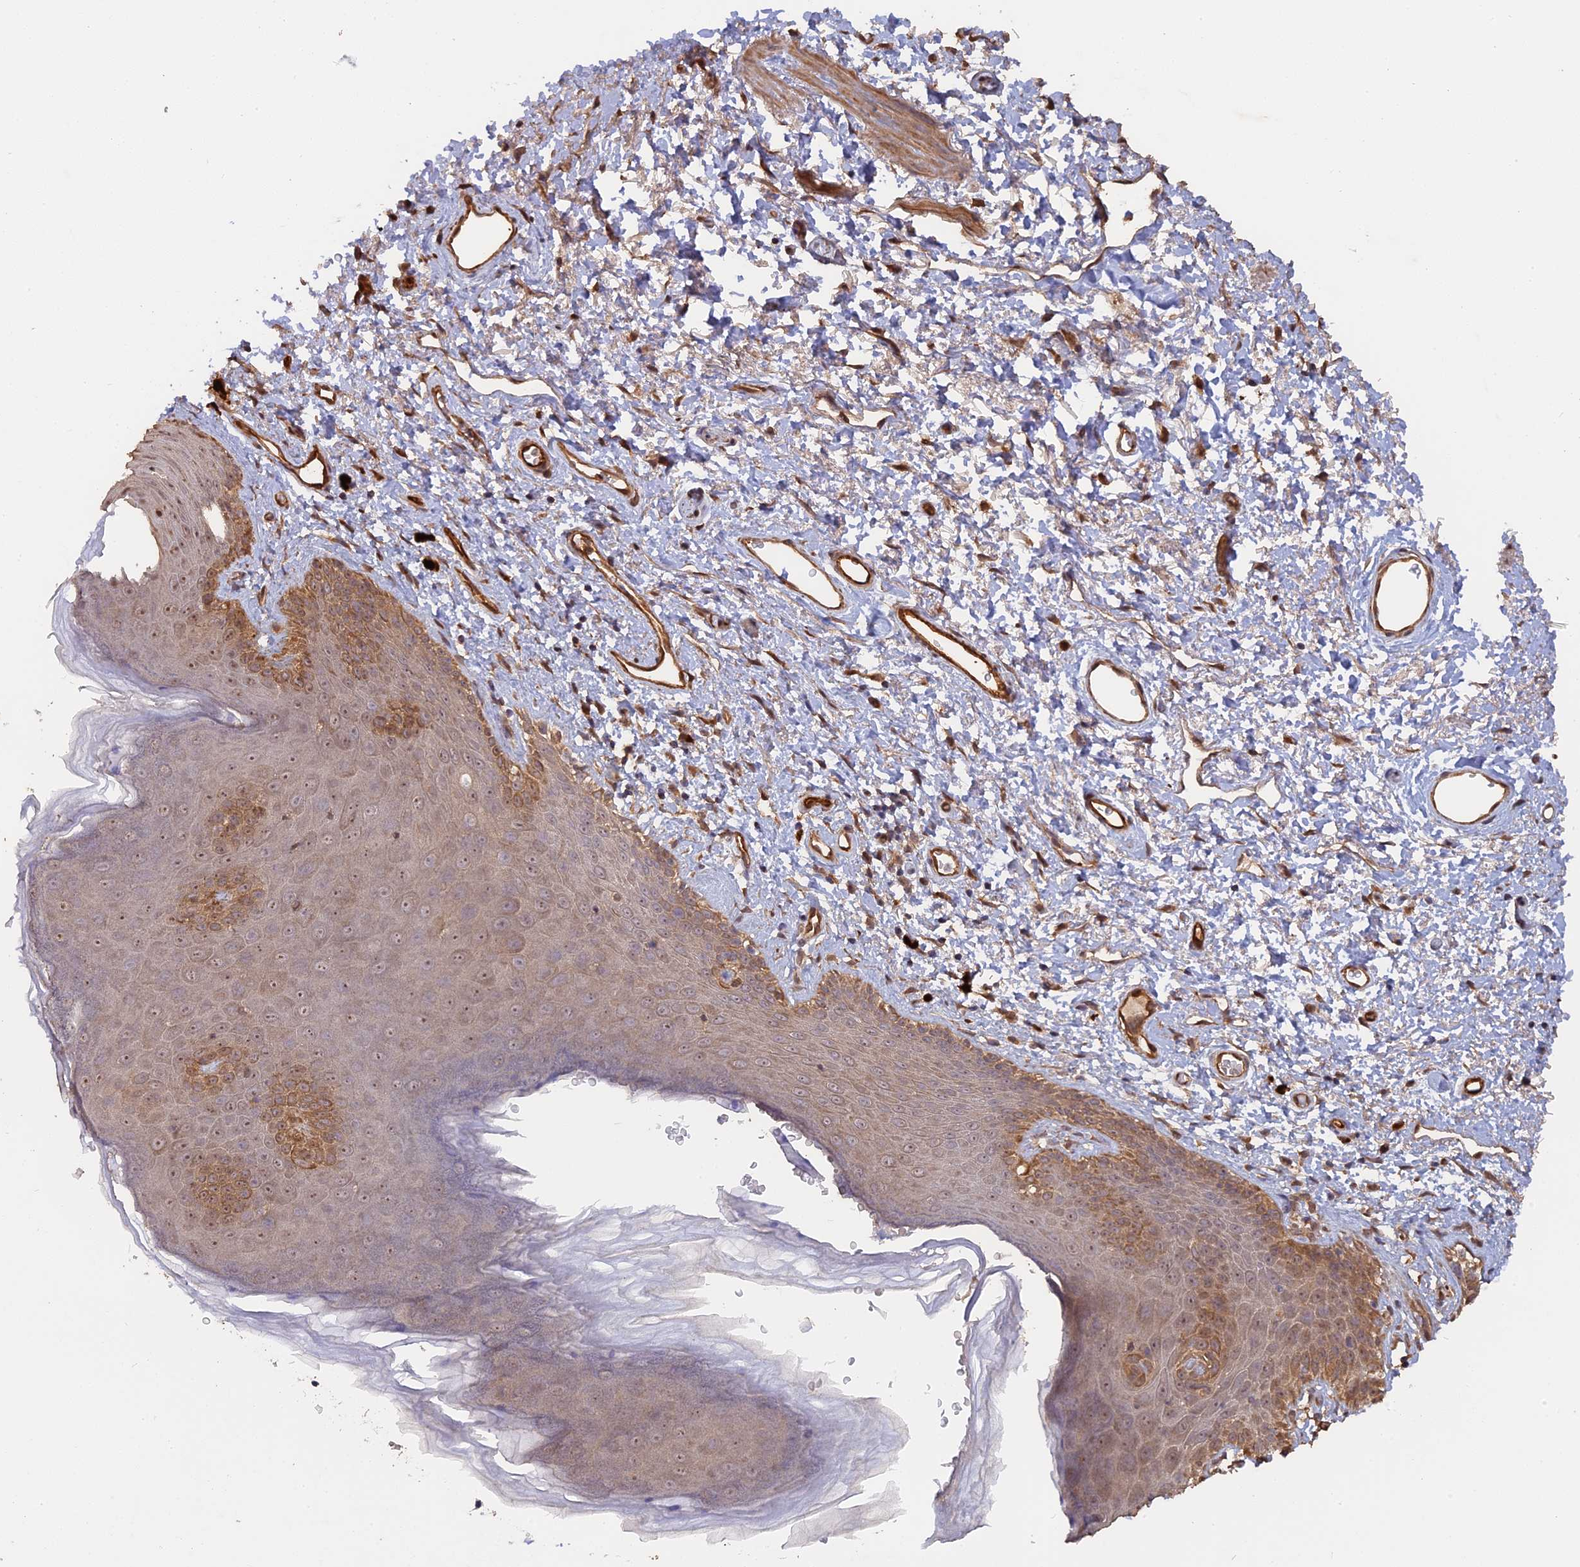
{"staining": {"intensity": "moderate", "quantity": "<25%", "location": "cytoplasmic/membranous,nuclear"}, "tissue": "skin", "cell_type": "Epidermal cells", "image_type": "normal", "snomed": [{"axis": "morphology", "description": "Normal tissue, NOS"}, {"axis": "topography", "description": "Anal"}], "caption": "Epidermal cells exhibit low levels of moderate cytoplasmic/membranous,nuclear staining in about <25% of cells in unremarkable skin.", "gene": "SAC3D1", "patient": {"sex": "female", "age": 46}}